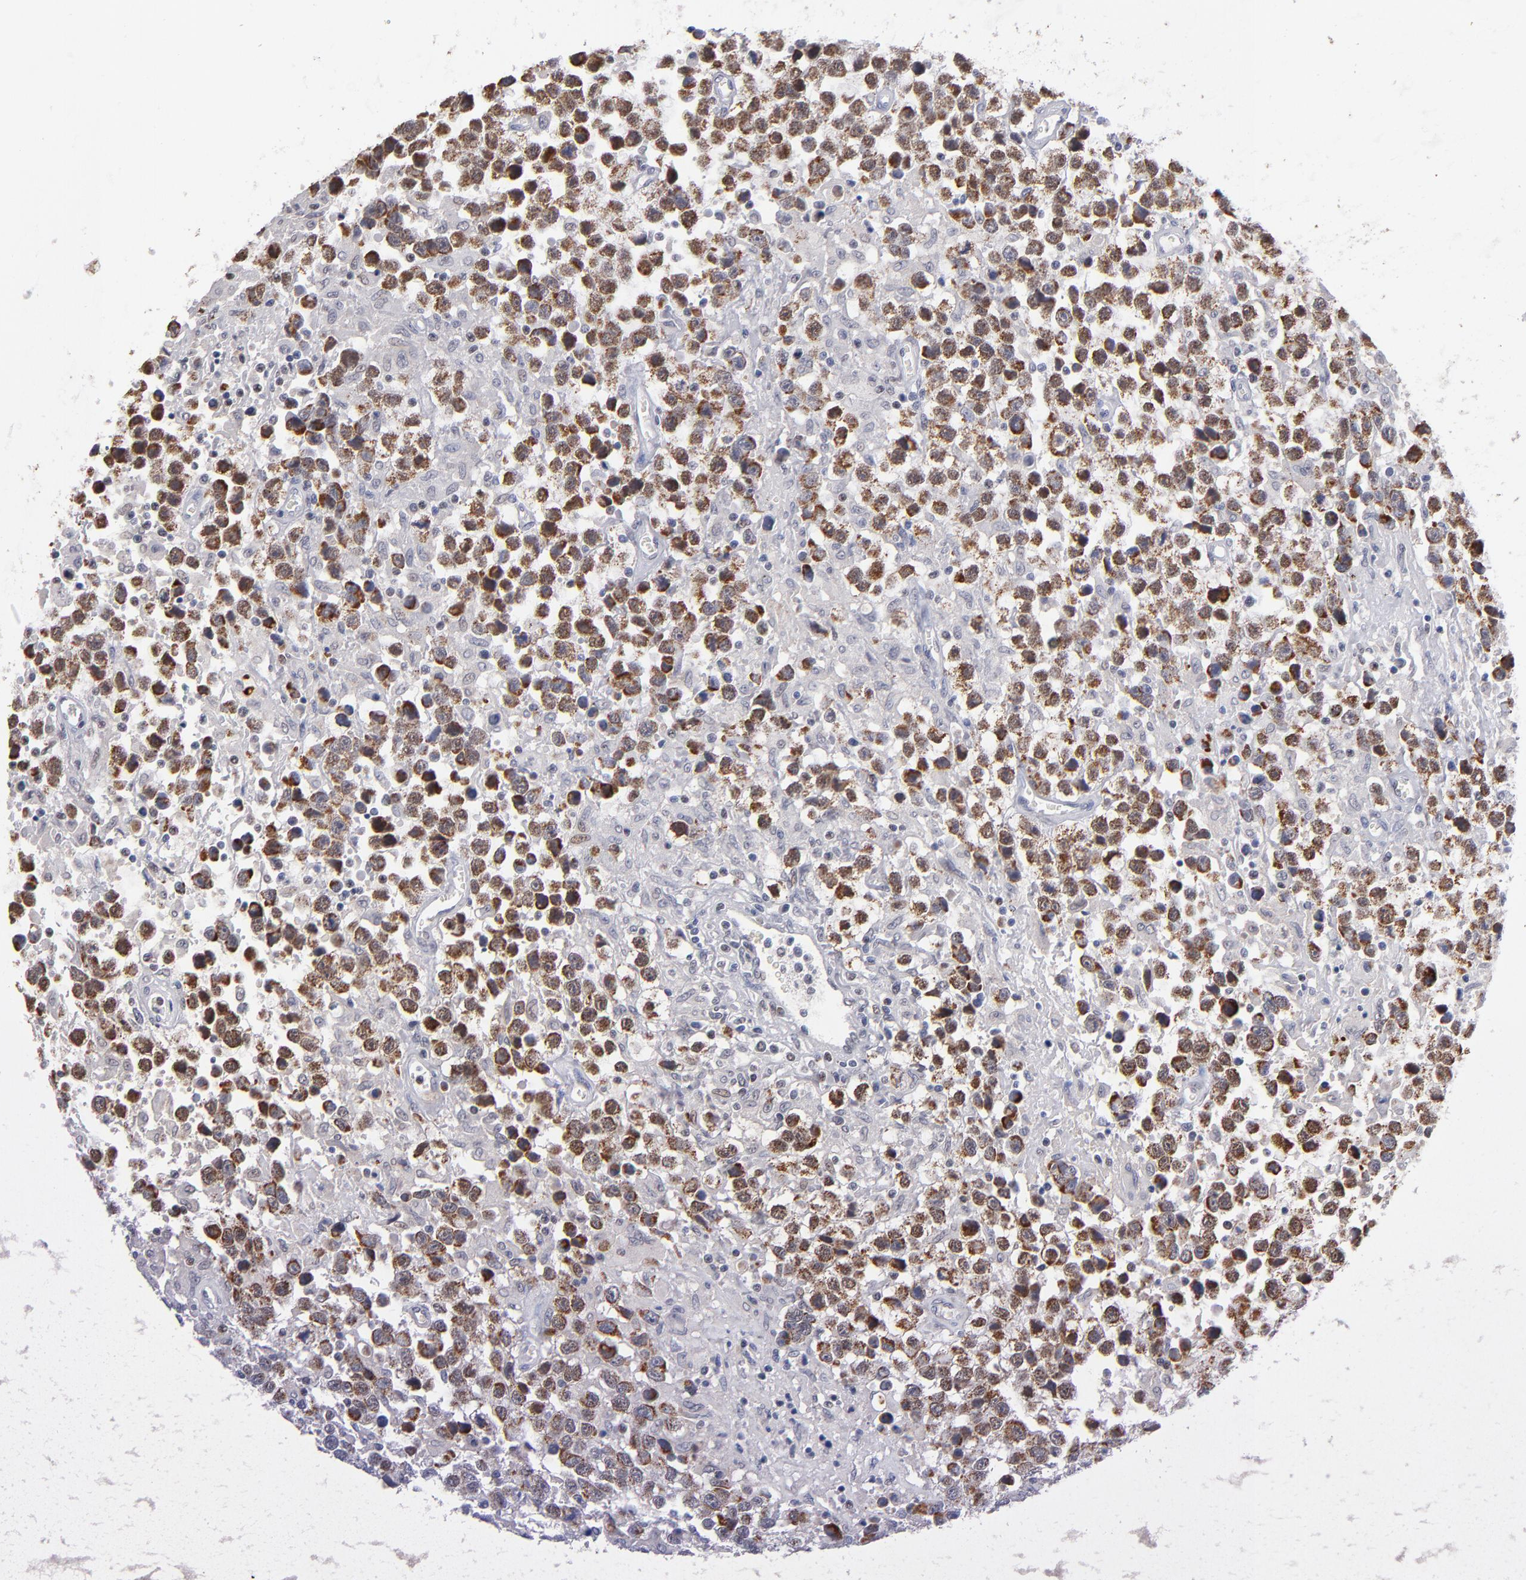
{"staining": {"intensity": "strong", "quantity": ">75%", "location": "cytoplasmic/membranous,nuclear"}, "tissue": "testis cancer", "cell_type": "Tumor cells", "image_type": "cancer", "snomed": [{"axis": "morphology", "description": "Seminoma, NOS"}, {"axis": "topography", "description": "Testis"}], "caption": "Protein expression by immunohistochemistry exhibits strong cytoplasmic/membranous and nuclear positivity in about >75% of tumor cells in testis cancer (seminoma). The staining was performed using DAB (3,3'-diaminobenzidine) to visualize the protein expression in brown, while the nuclei were stained in blue with hematoxylin (Magnification: 20x).", "gene": "MN1", "patient": {"sex": "male", "age": 43}}